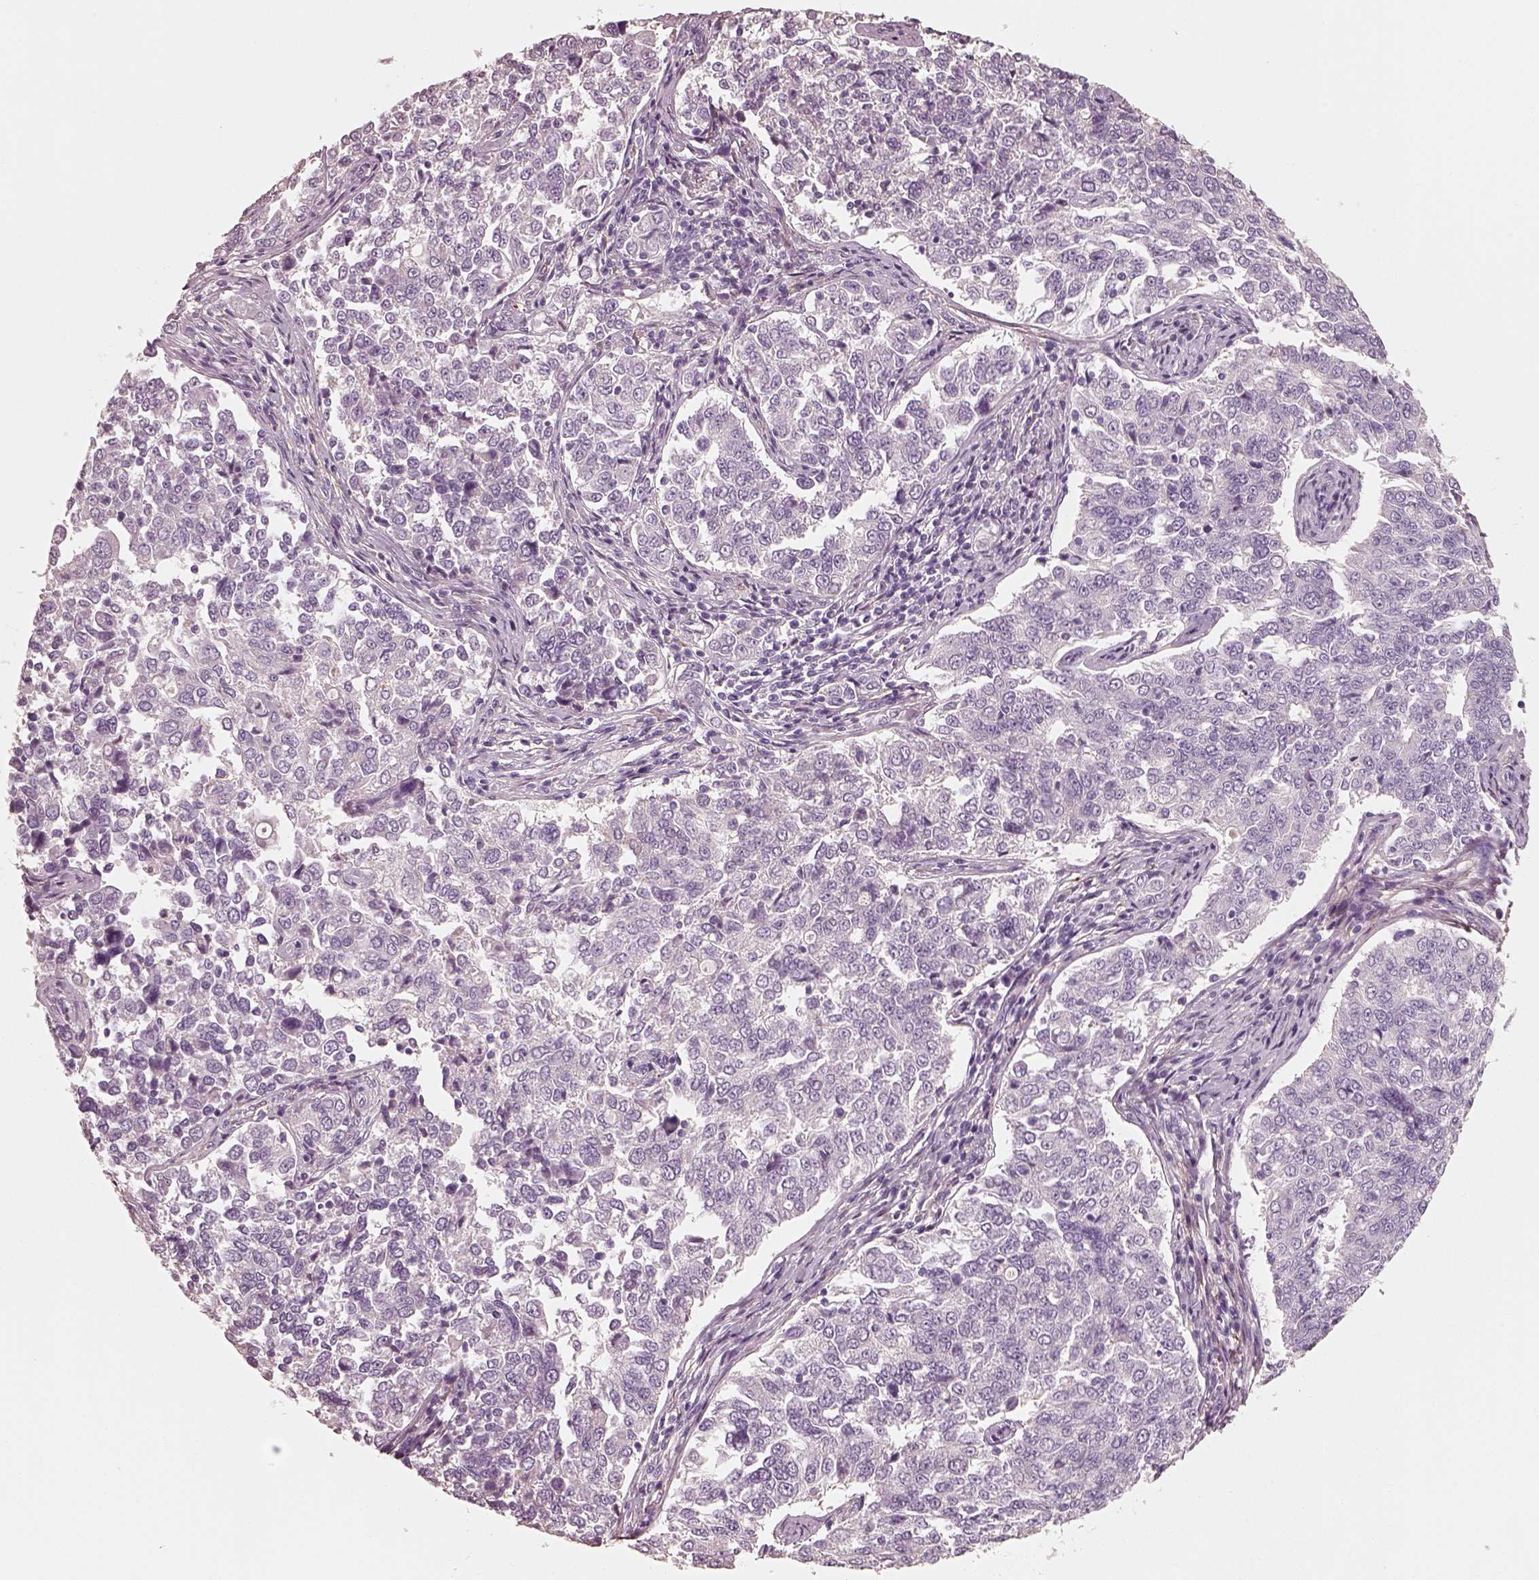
{"staining": {"intensity": "negative", "quantity": "none", "location": "none"}, "tissue": "endometrial cancer", "cell_type": "Tumor cells", "image_type": "cancer", "snomed": [{"axis": "morphology", "description": "Adenocarcinoma, NOS"}, {"axis": "topography", "description": "Endometrium"}], "caption": "This is an IHC photomicrograph of human endometrial adenocarcinoma. There is no positivity in tumor cells.", "gene": "RS1", "patient": {"sex": "female", "age": 43}}